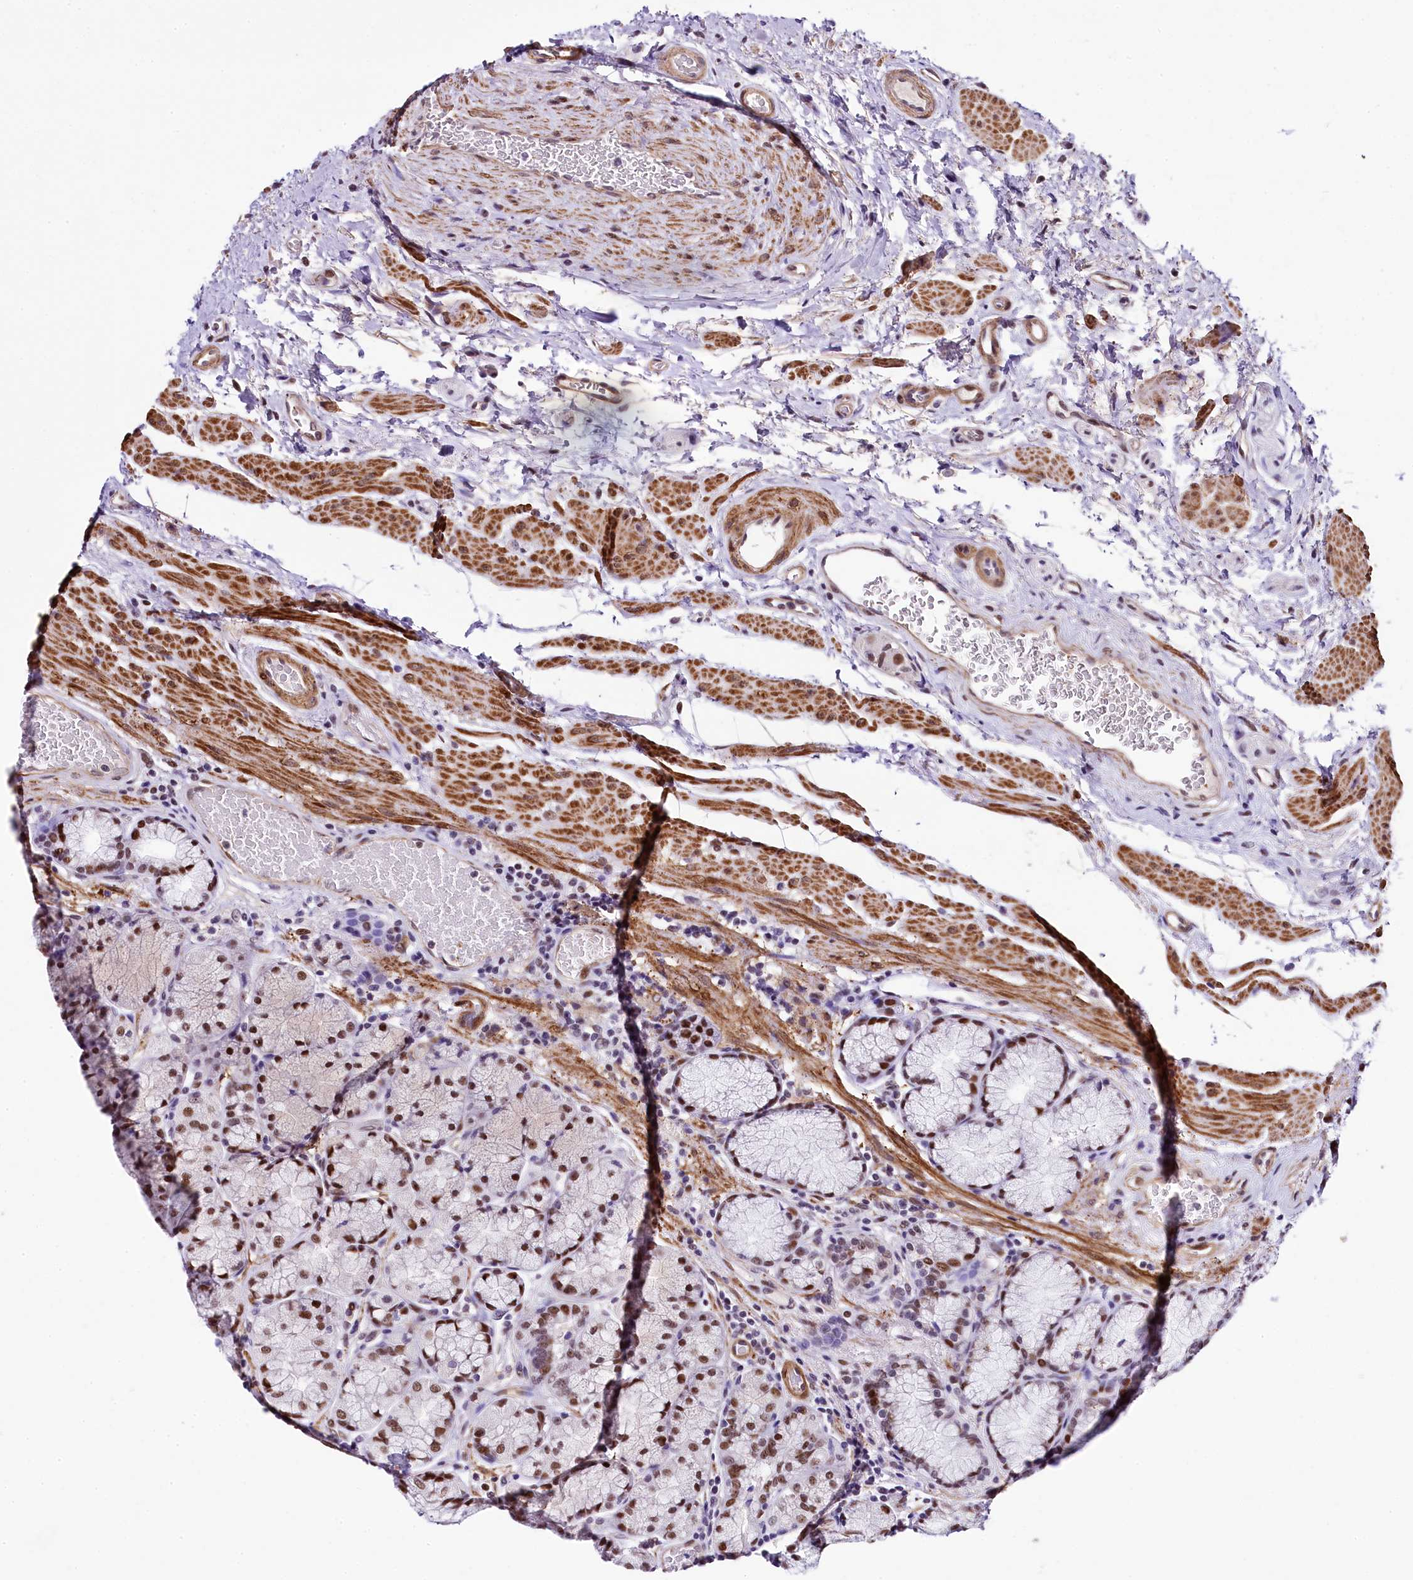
{"staining": {"intensity": "strong", "quantity": "25%-75%", "location": "nuclear"}, "tissue": "stomach", "cell_type": "Glandular cells", "image_type": "normal", "snomed": [{"axis": "morphology", "description": "Normal tissue, NOS"}, {"axis": "topography", "description": "Stomach"}], "caption": "The photomicrograph shows immunohistochemical staining of benign stomach. There is strong nuclear staining is seen in approximately 25%-75% of glandular cells.", "gene": "SAMD10", "patient": {"sex": "male", "age": 63}}